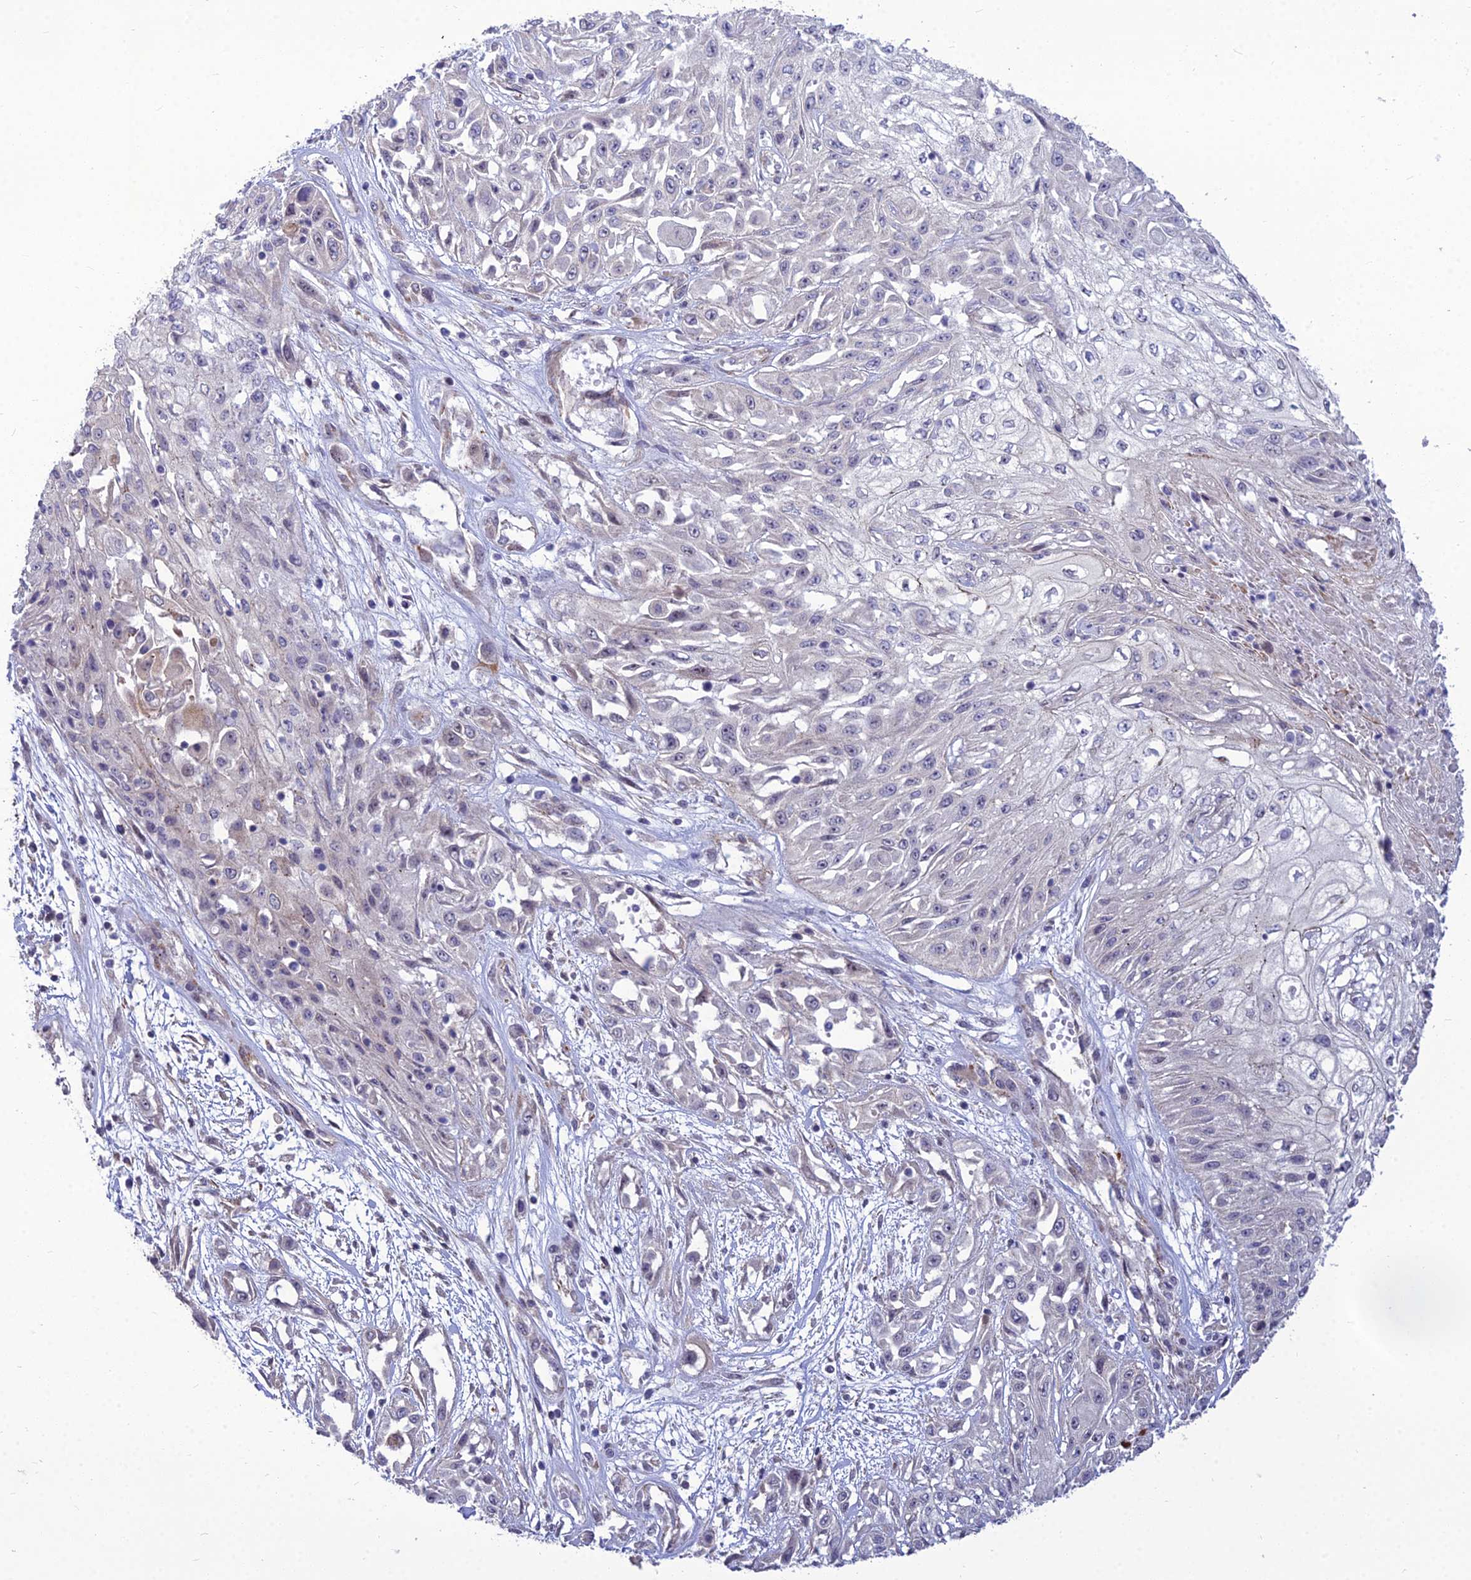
{"staining": {"intensity": "negative", "quantity": "none", "location": "none"}, "tissue": "skin cancer", "cell_type": "Tumor cells", "image_type": "cancer", "snomed": [{"axis": "morphology", "description": "Squamous cell carcinoma, NOS"}, {"axis": "morphology", "description": "Squamous cell carcinoma, metastatic, NOS"}, {"axis": "topography", "description": "Skin"}, {"axis": "topography", "description": "Lymph node"}], "caption": "This micrograph is of skin squamous cell carcinoma stained with immunohistochemistry to label a protein in brown with the nuclei are counter-stained blue. There is no expression in tumor cells.", "gene": "TSPYL2", "patient": {"sex": "male", "age": 75}}